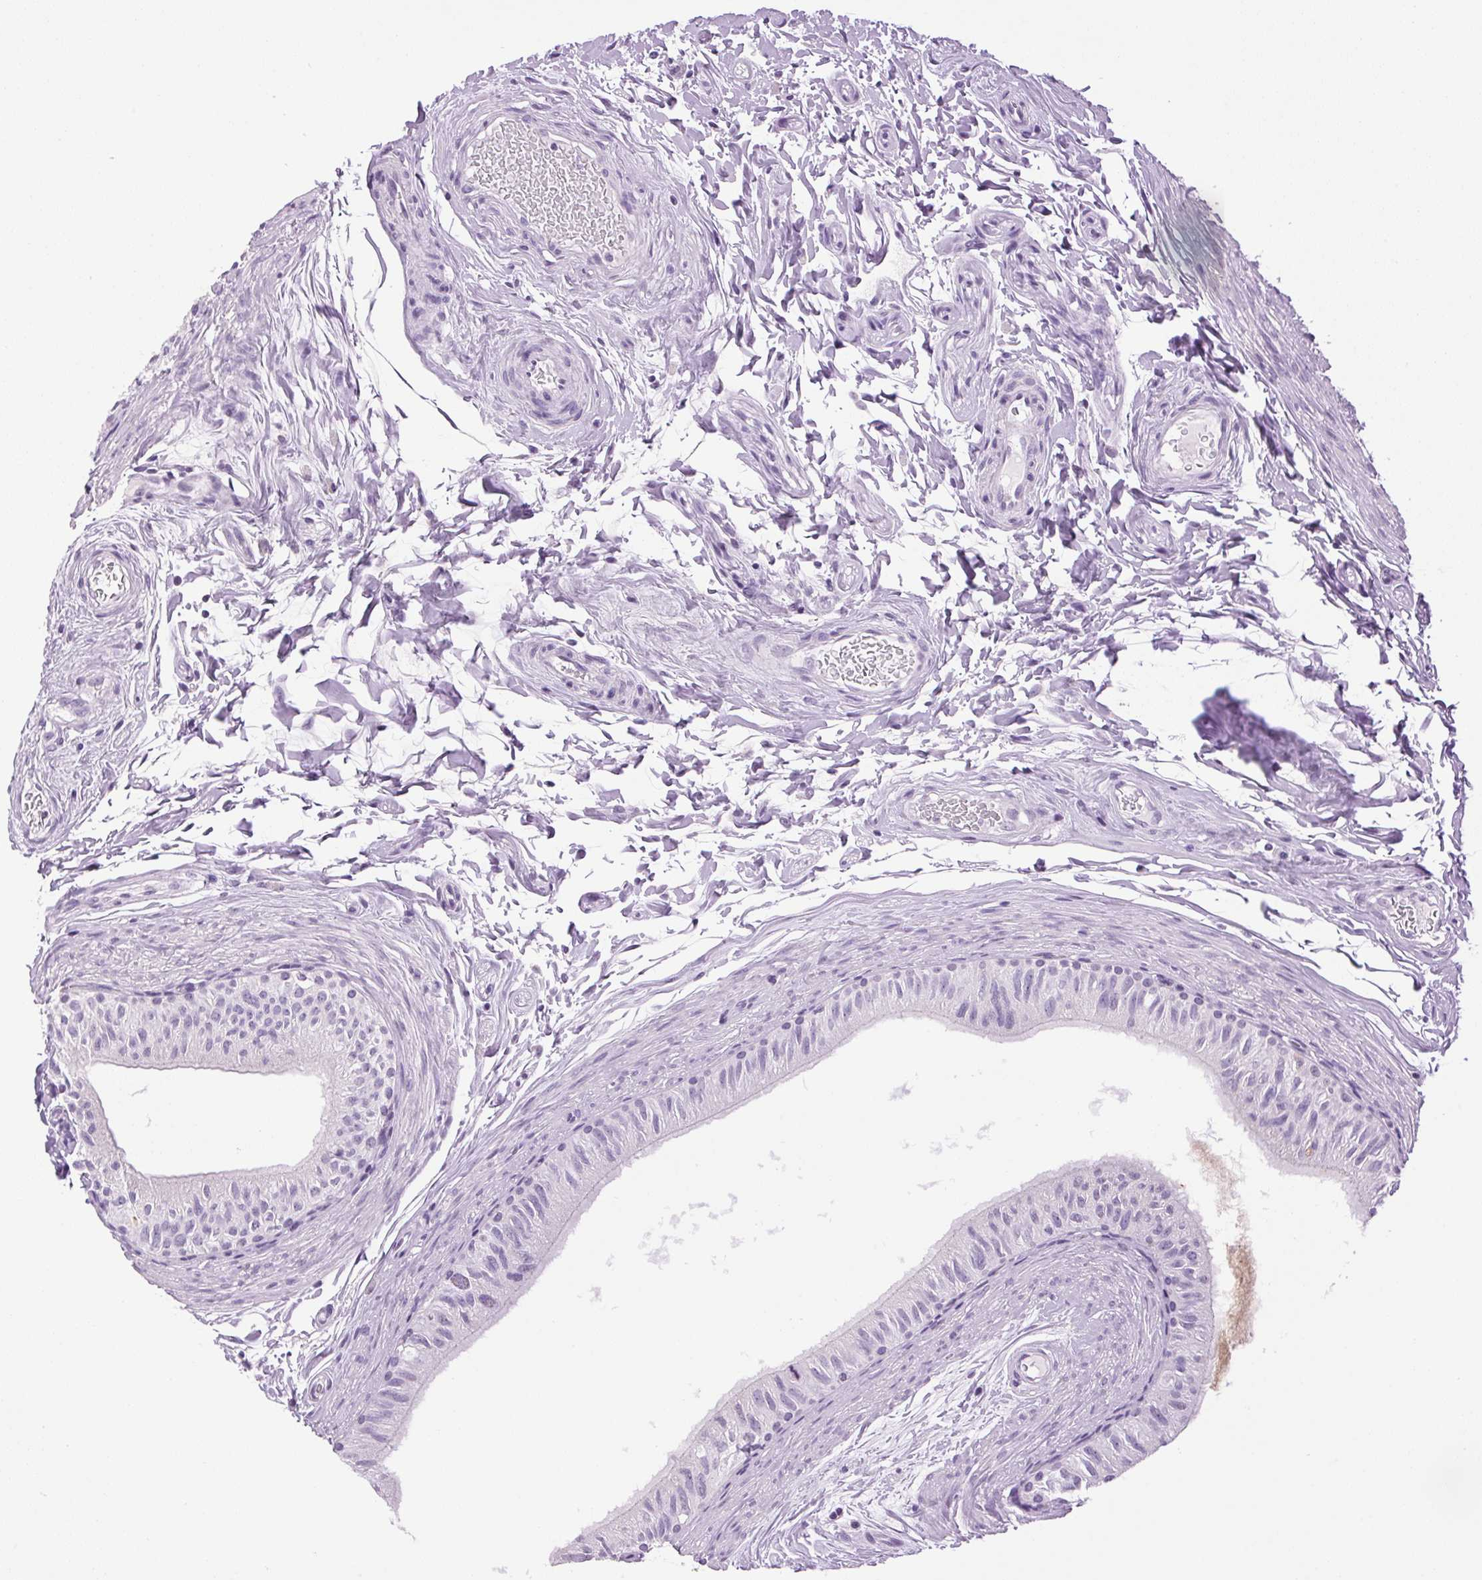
{"staining": {"intensity": "negative", "quantity": "none", "location": "none"}, "tissue": "epididymis", "cell_type": "Glandular cells", "image_type": "normal", "snomed": [{"axis": "morphology", "description": "Normal tissue, NOS"}, {"axis": "topography", "description": "Epididymis"}], "caption": "This is a photomicrograph of immunohistochemistry (IHC) staining of benign epididymis, which shows no staining in glandular cells. (IHC, brightfield microscopy, high magnification).", "gene": "TMEM88B", "patient": {"sex": "male", "age": 36}}